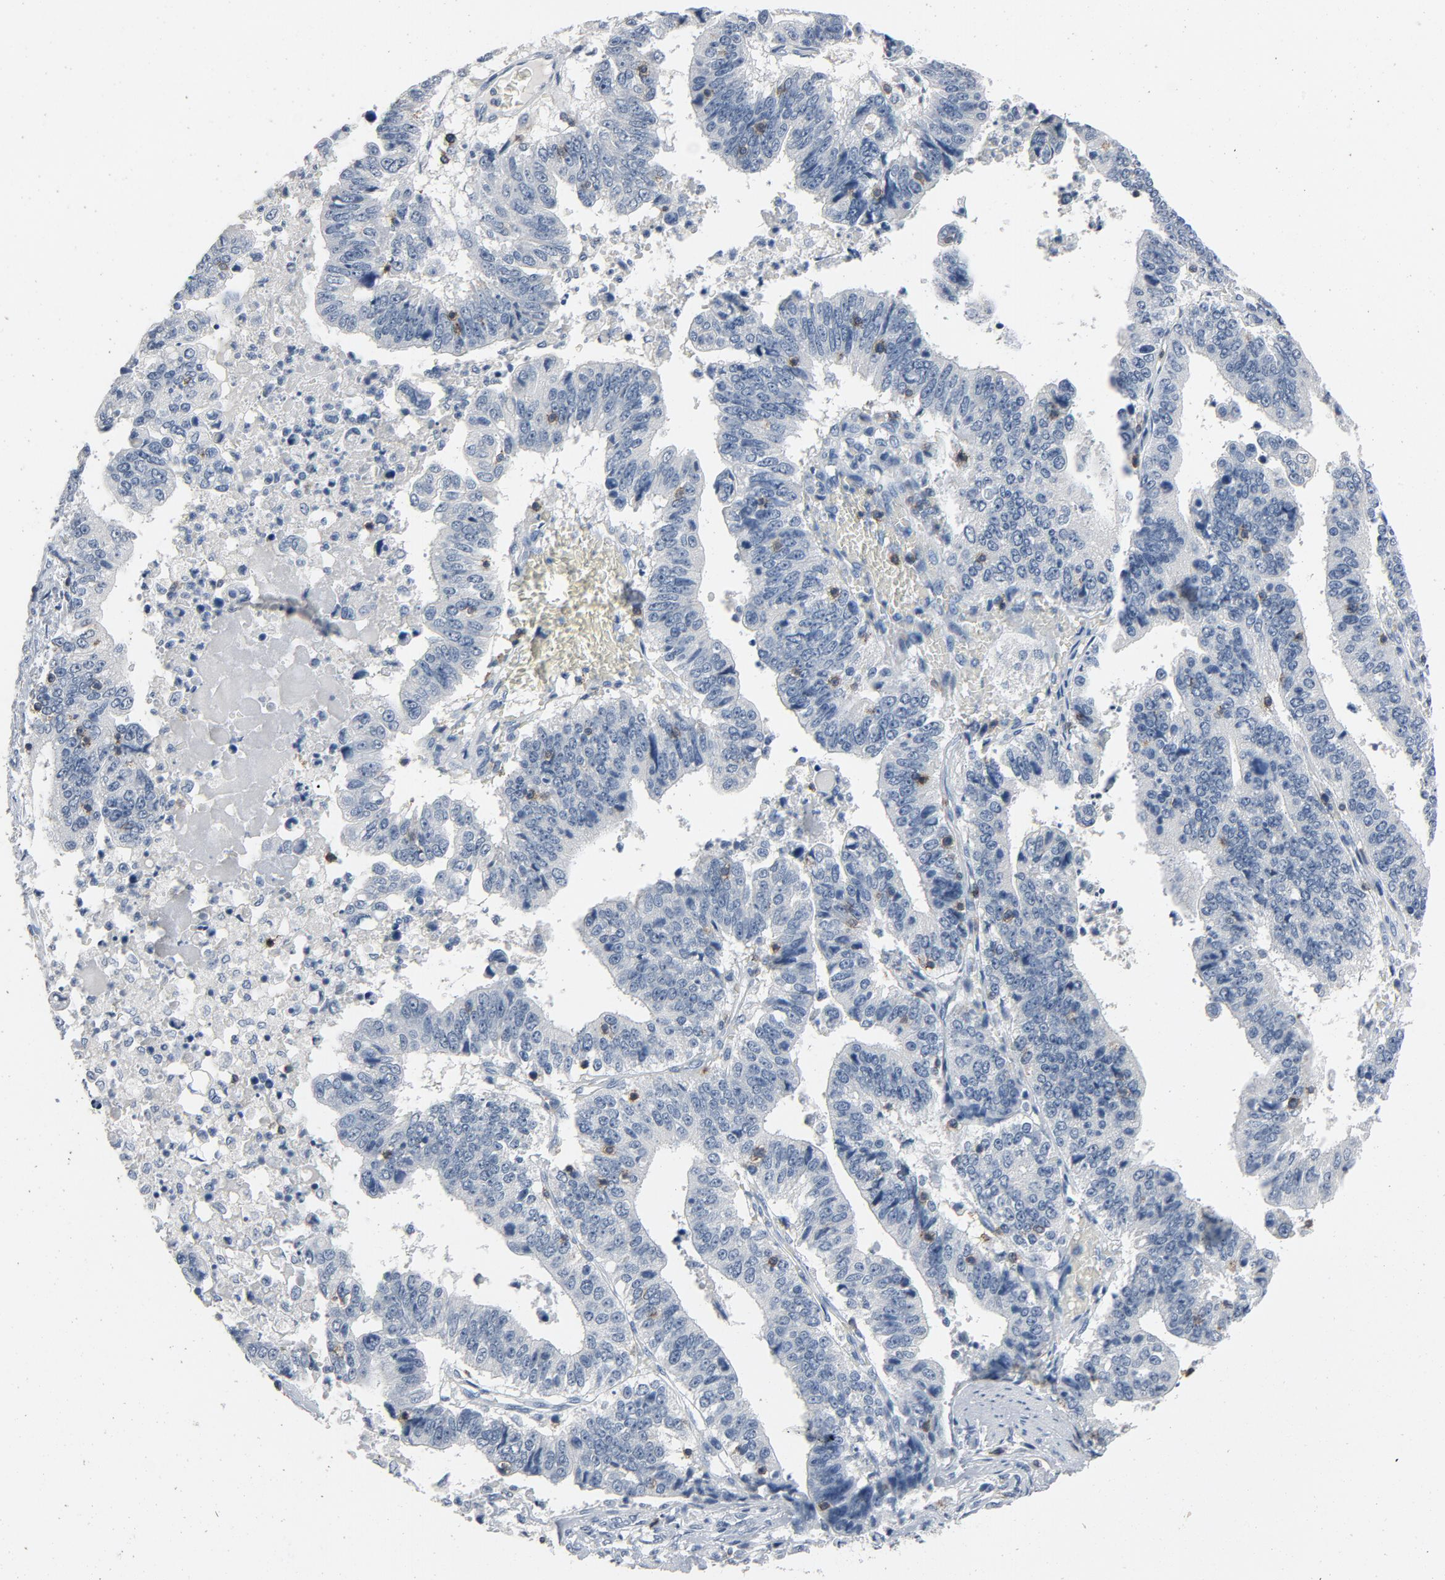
{"staining": {"intensity": "negative", "quantity": "none", "location": "none"}, "tissue": "stomach cancer", "cell_type": "Tumor cells", "image_type": "cancer", "snomed": [{"axis": "morphology", "description": "Adenocarcinoma, NOS"}, {"axis": "topography", "description": "Stomach, upper"}], "caption": "High power microscopy micrograph of an immunohistochemistry (IHC) histopathology image of adenocarcinoma (stomach), revealing no significant expression in tumor cells.", "gene": "LCK", "patient": {"sex": "female", "age": 50}}